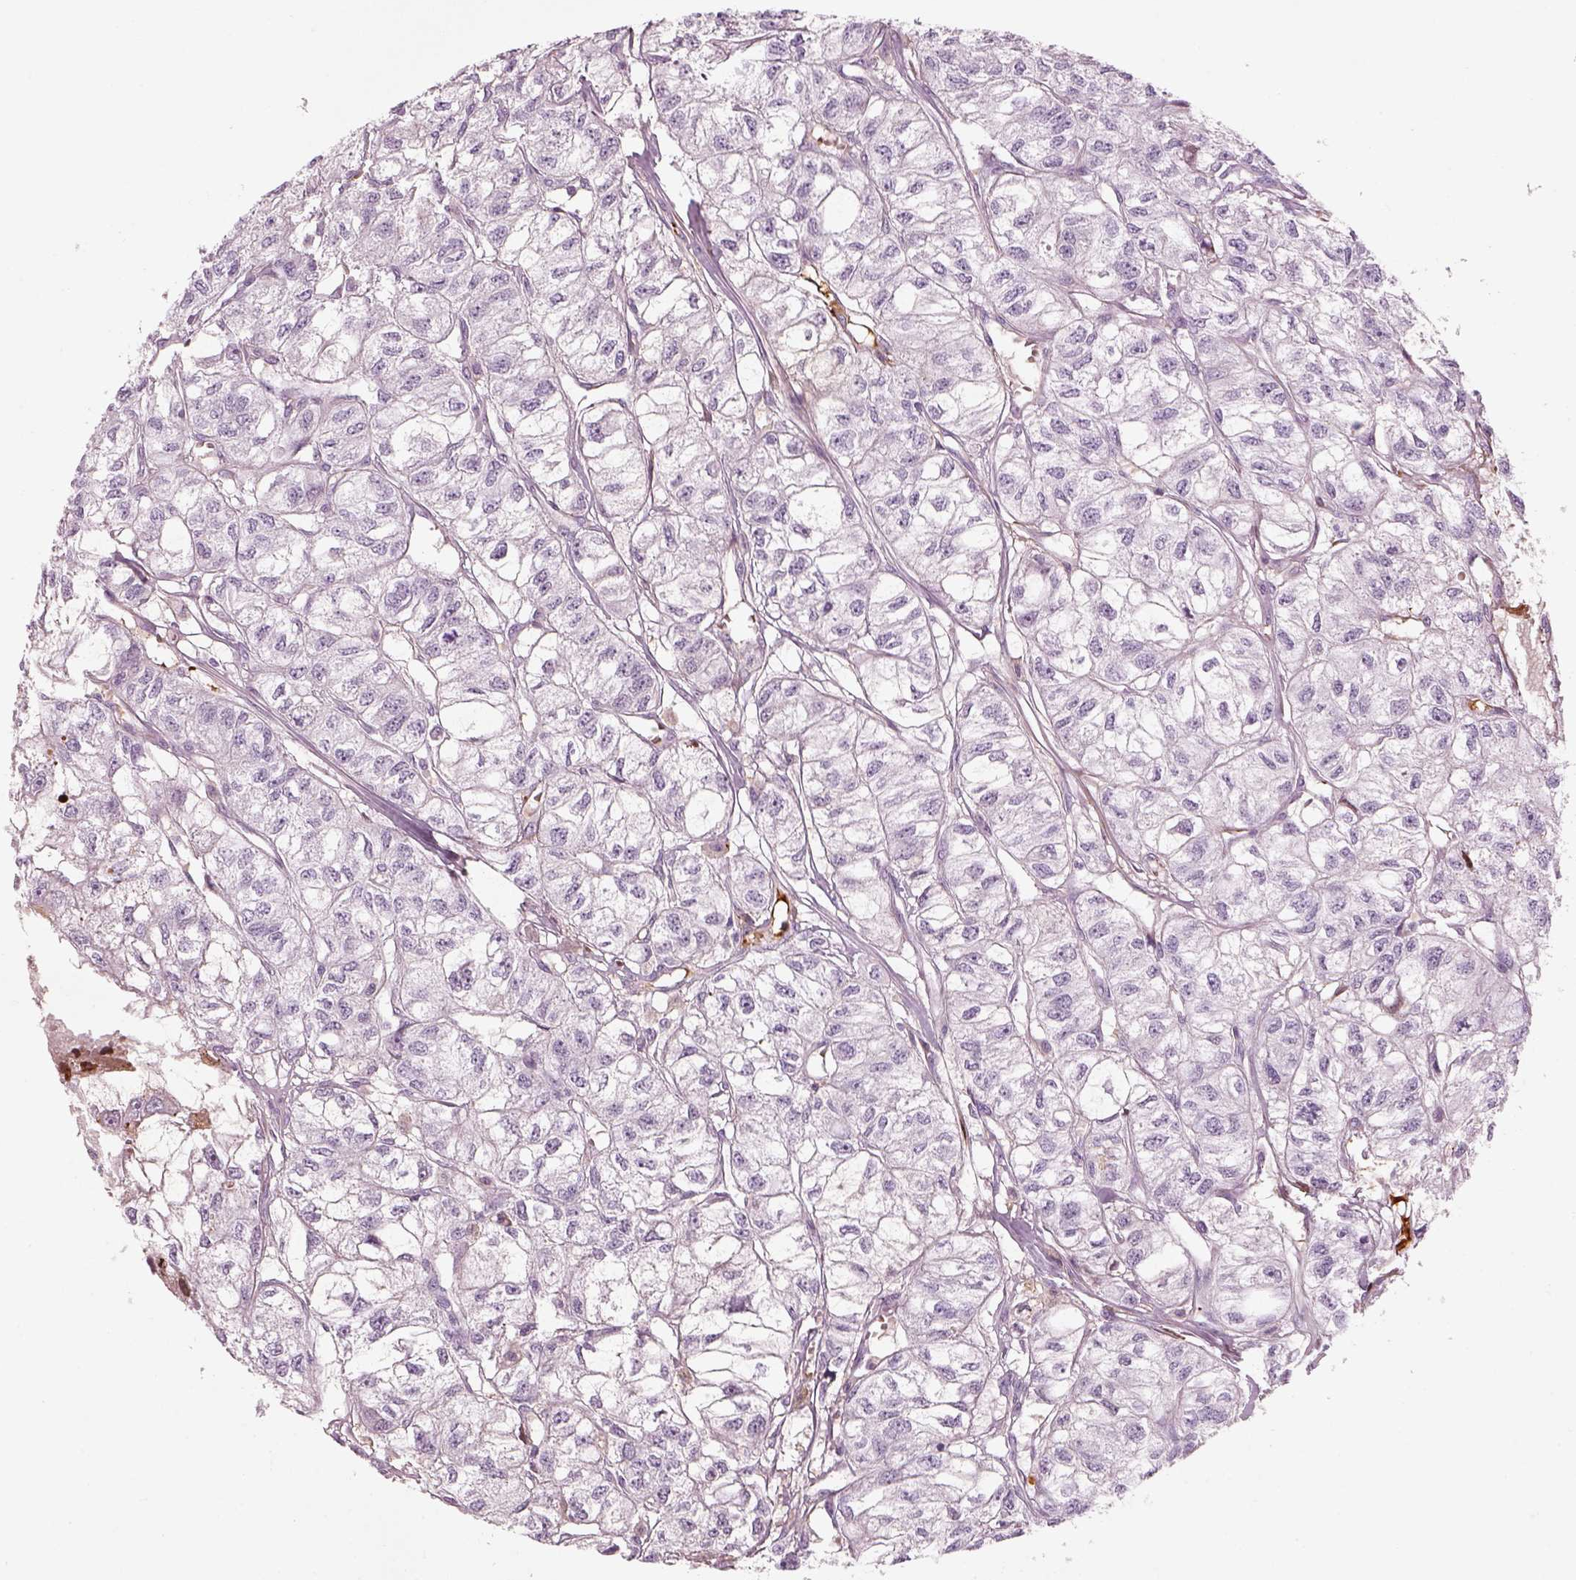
{"staining": {"intensity": "negative", "quantity": "none", "location": "none"}, "tissue": "renal cancer", "cell_type": "Tumor cells", "image_type": "cancer", "snomed": [{"axis": "morphology", "description": "Adenocarcinoma, NOS"}, {"axis": "topography", "description": "Kidney"}], "caption": "DAB immunohistochemical staining of human renal cancer reveals no significant expression in tumor cells. The staining was performed using DAB (3,3'-diaminobenzidine) to visualize the protein expression in brown, while the nuclei were stained in blue with hematoxylin (Magnification: 20x).", "gene": "PABPC1L2B", "patient": {"sex": "male", "age": 56}}